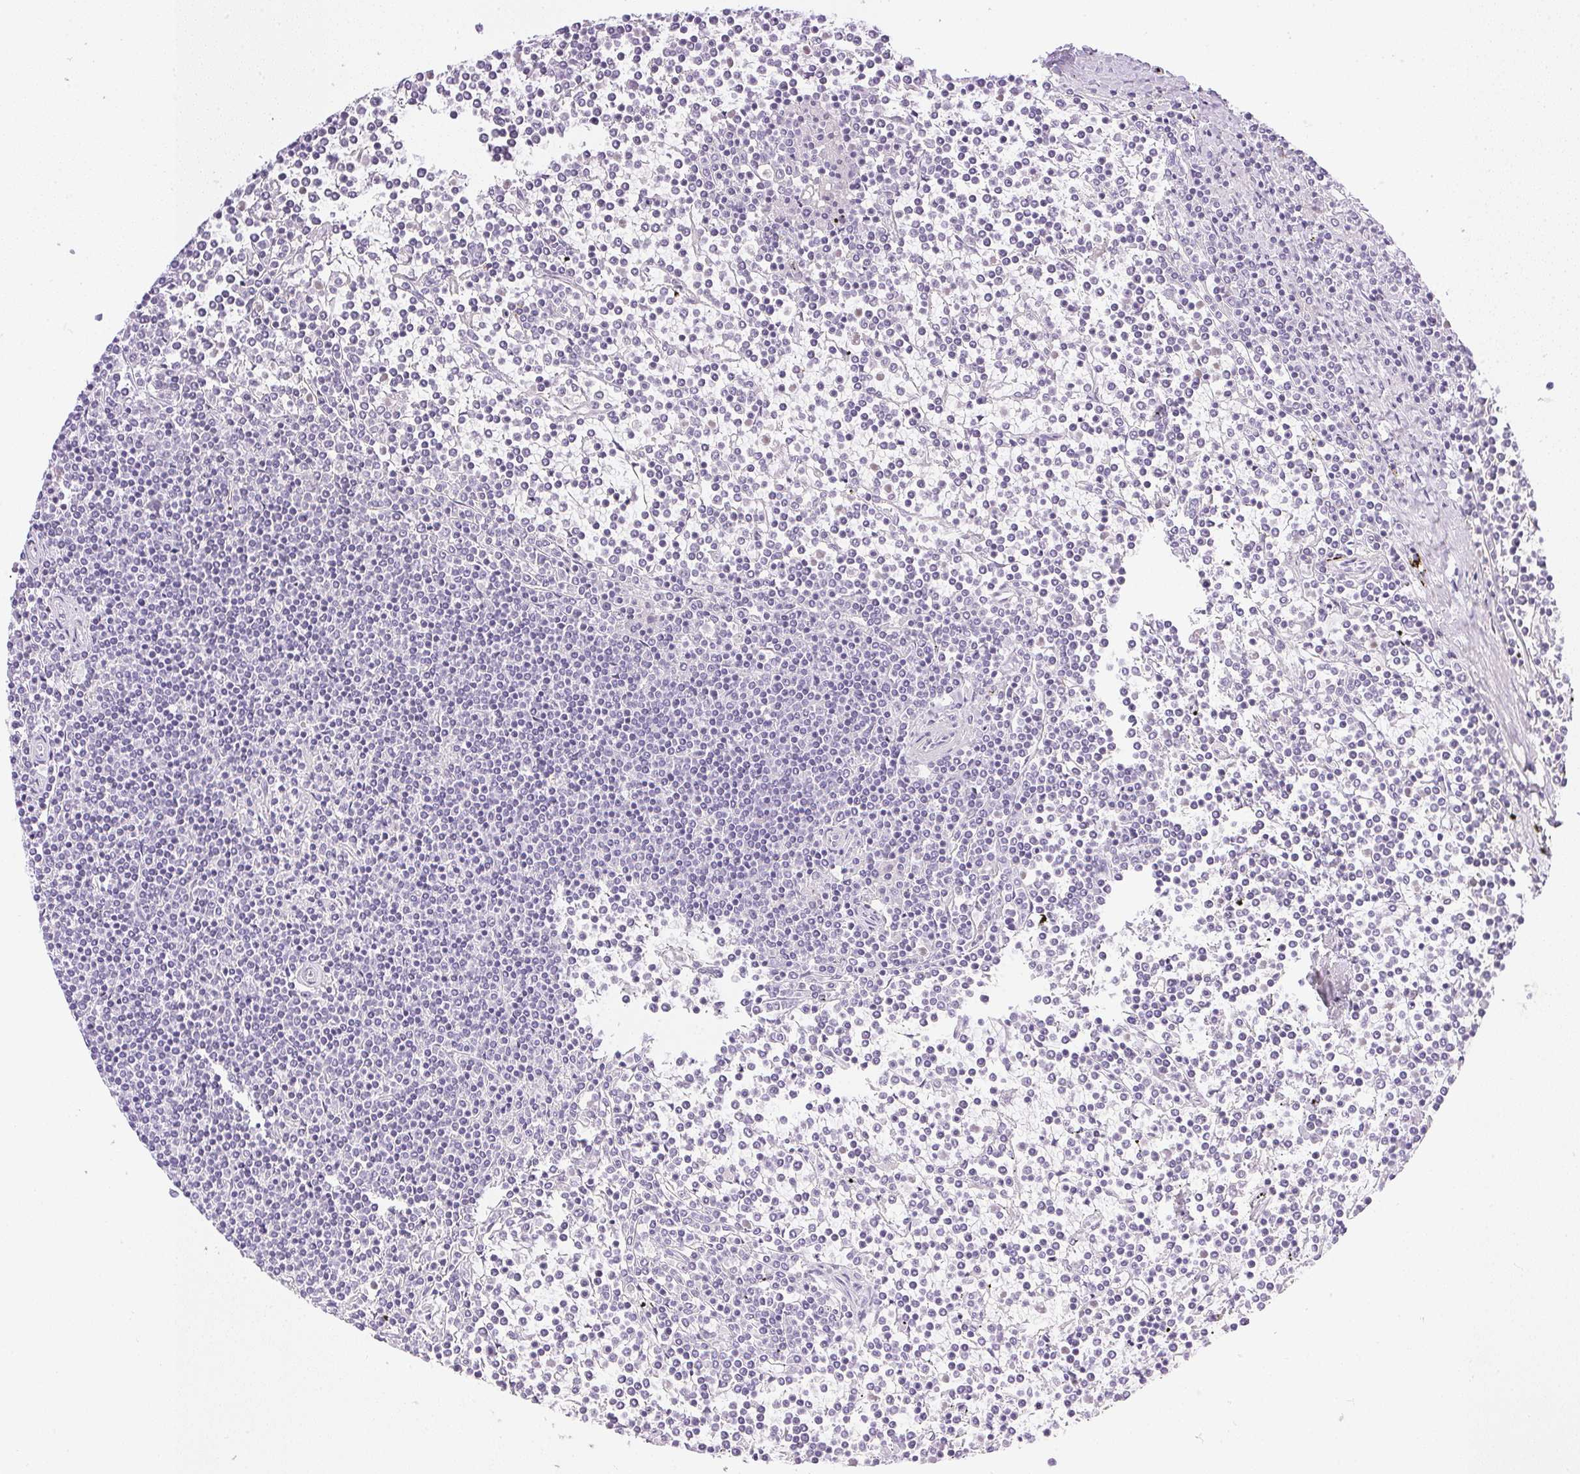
{"staining": {"intensity": "negative", "quantity": "none", "location": "none"}, "tissue": "lymphoma", "cell_type": "Tumor cells", "image_type": "cancer", "snomed": [{"axis": "morphology", "description": "Malignant lymphoma, non-Hodgkin's type, Low grade"}, {"axis": "topography", "description": "Spleen"}], "caption": "The micrograph shows no staining of tumor cells in lymphoma. Brightfield microscopy of immunohistochemistry (IHC) stained with DAB (3,3'-diaminobenzidine) (brown) and hematoxylin (blue), captured at high magnification.", "gene": "CPB1", "patient": {"sex": "female", "age": 19}}